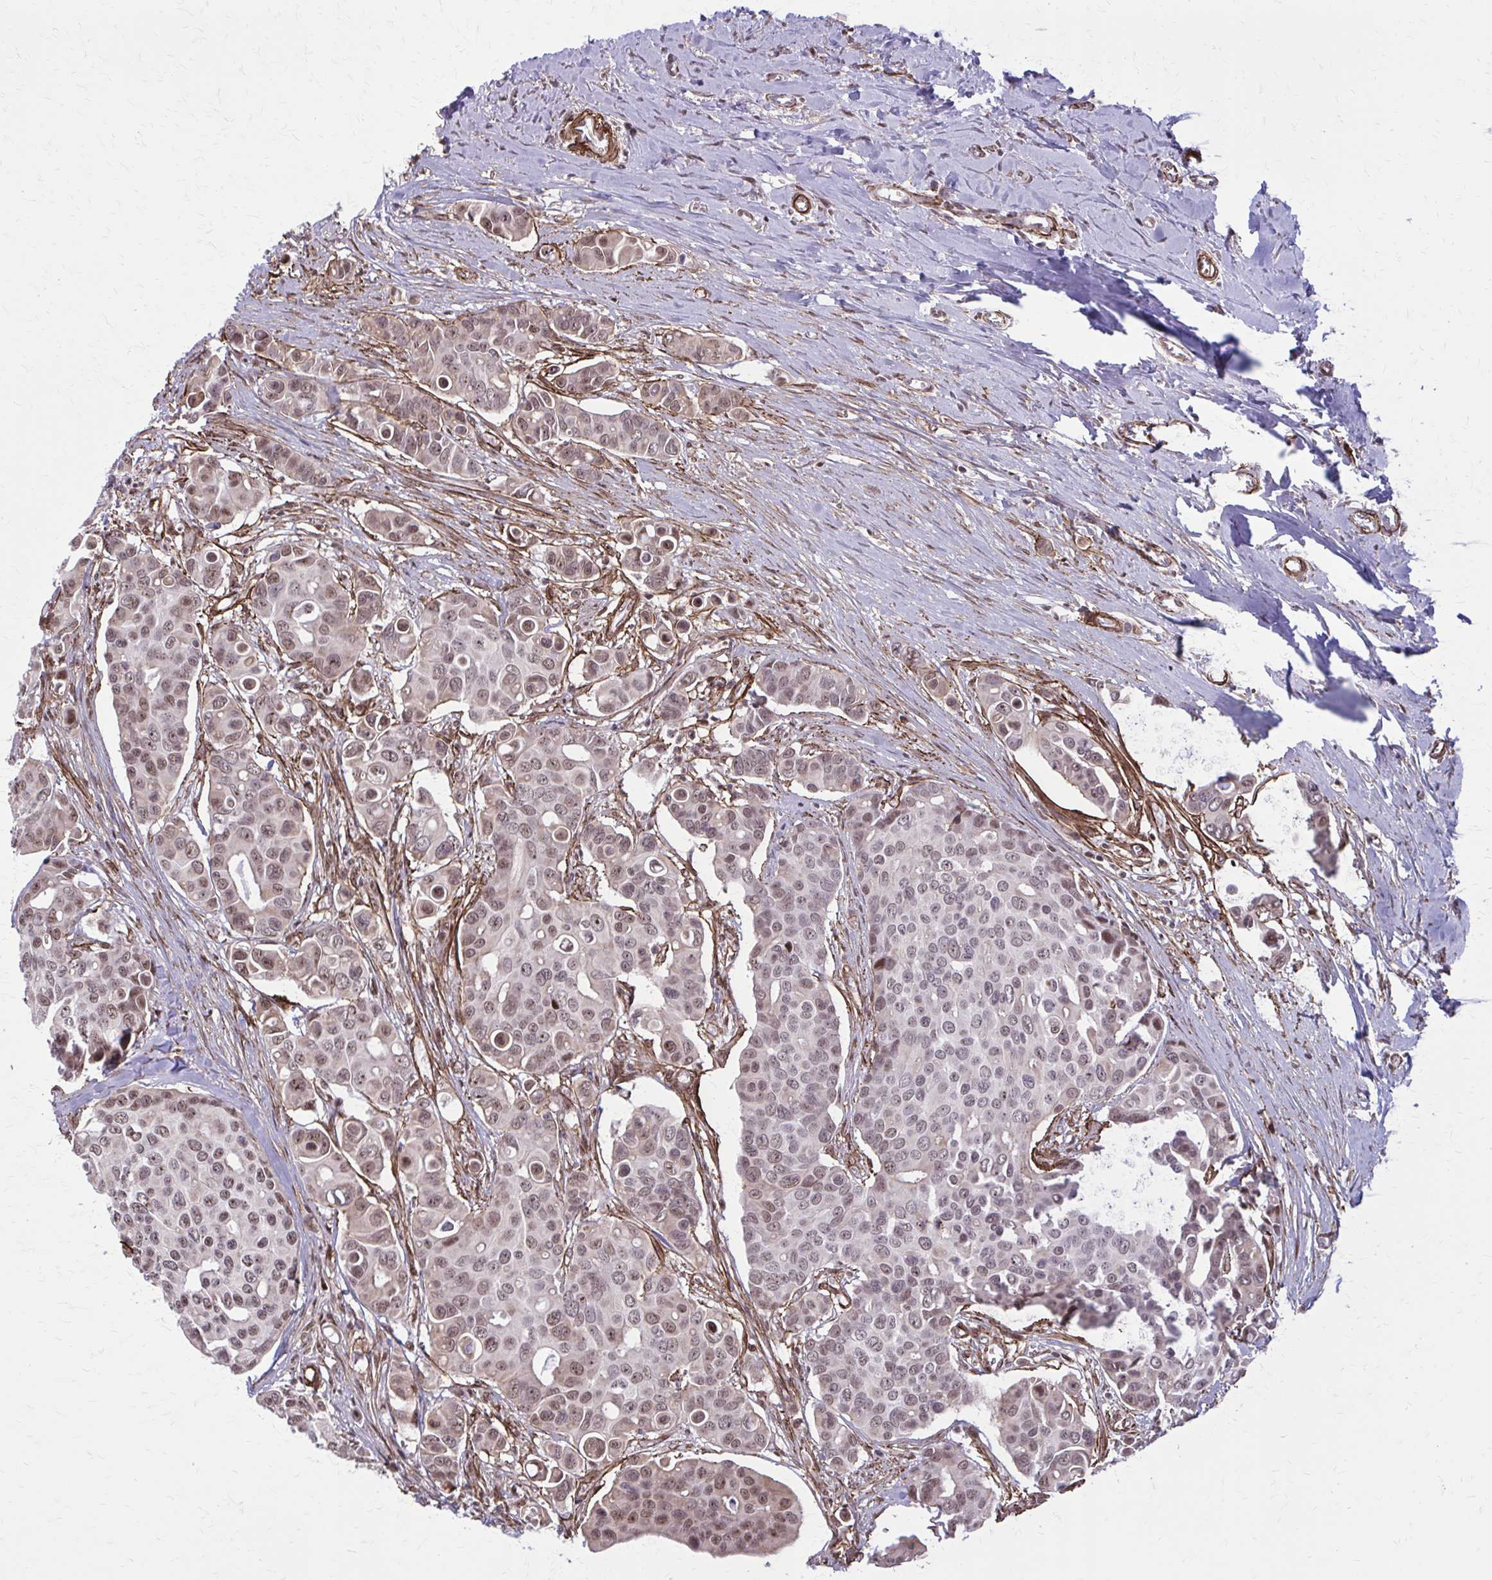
{"staining": {"intensity": "moderate", "quantity": ">75%", "location": "nuclear"}, "tissue": "breast cancer", "cell_type": "Tumor cells", "image_type": "cancer", "snomed": [{"axis": "morphology", "description": "Normal tissue, NOS"}, {"axis": "morphology", "description": "Duct carcinoma"}, {"axis": "topography", "description": "Skin"}, {"axis": "topography", "description": "Breast"}], "caption": "High-power microscopy captured an IHC histopathology image of breast cancer (intraductal carcinoma), revealing moderate nuclear staining in approximately >75% of tumor cells.", "gene": "NRBF2", "patient": {"sex": "female", "age": 54}}